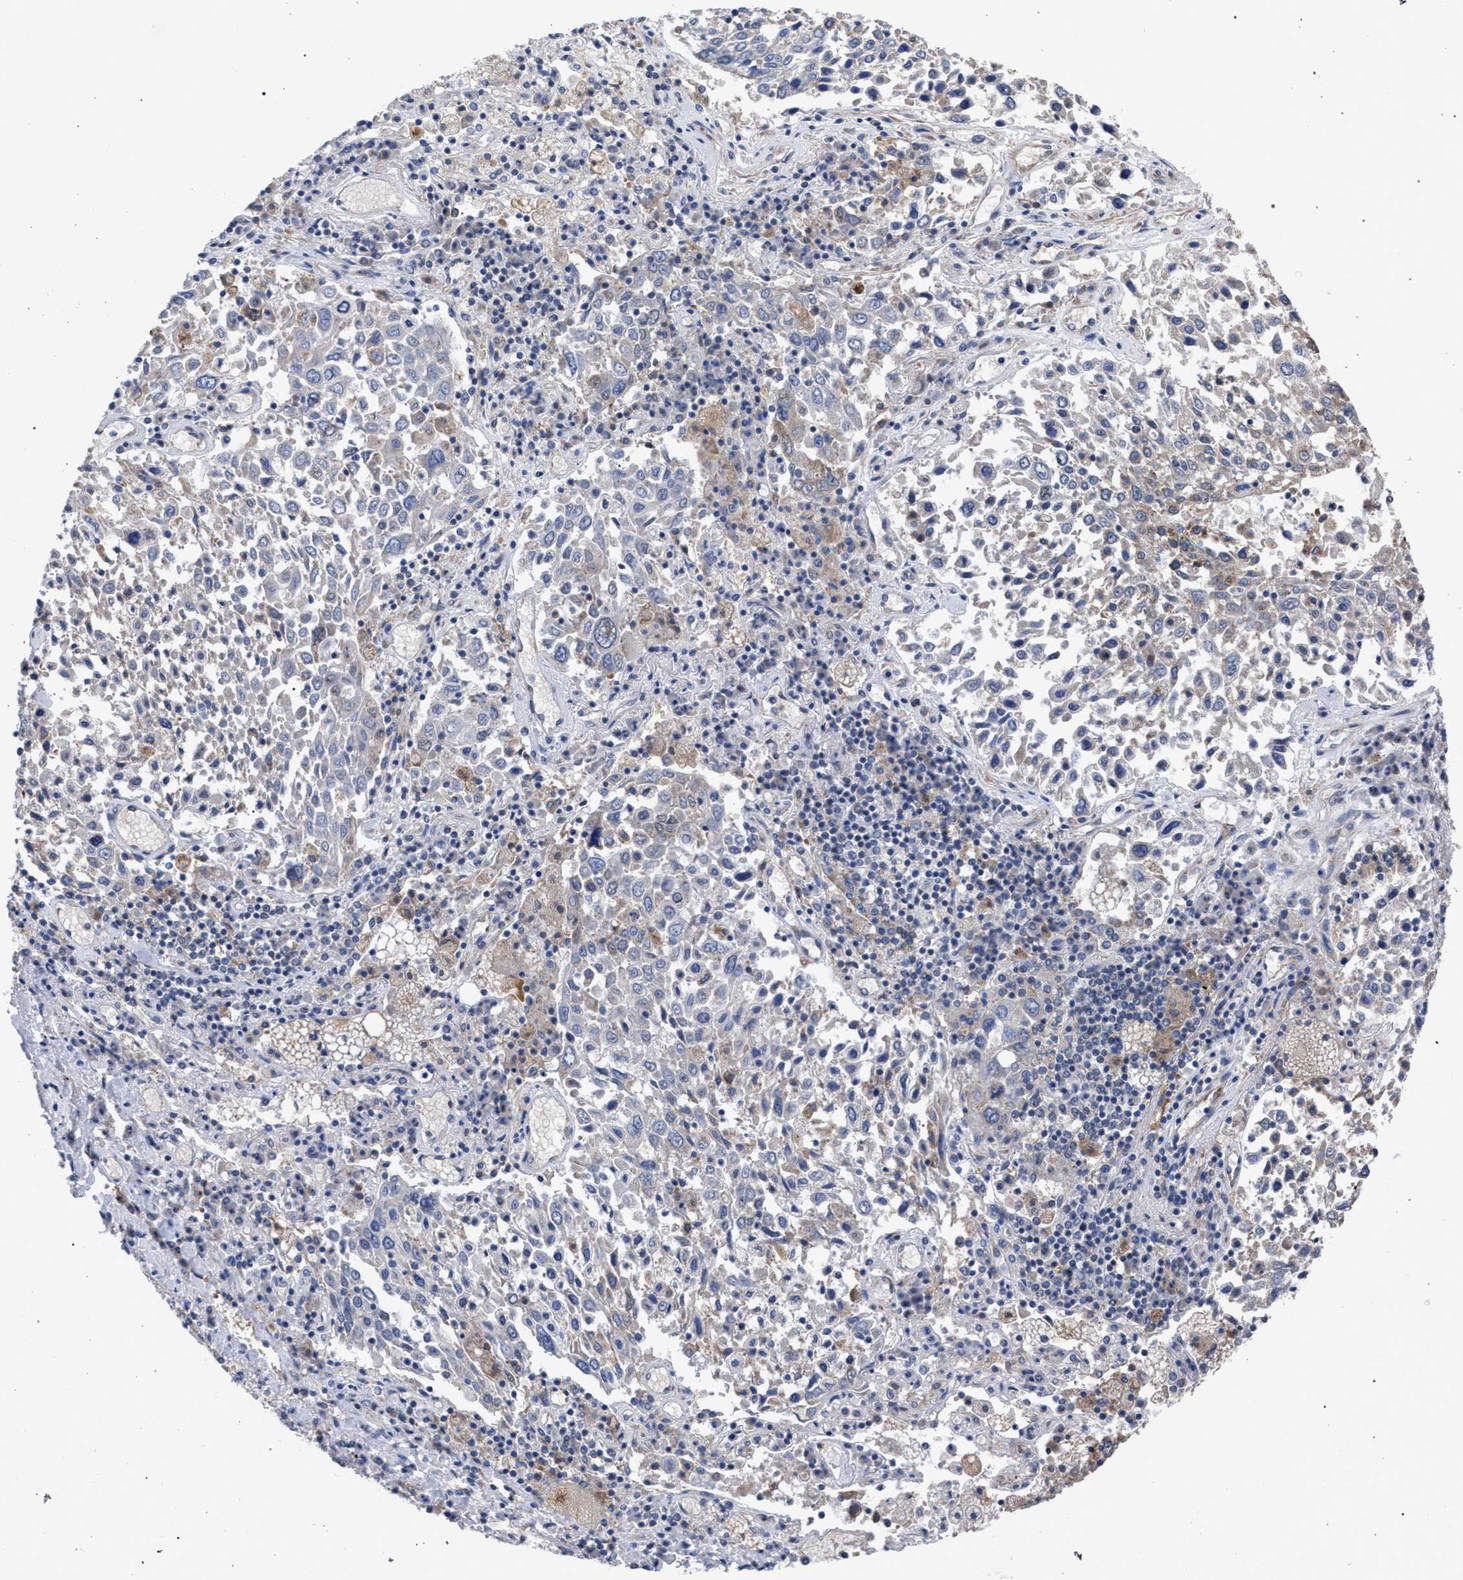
{"staining": {"intensity": "negative", "quantity": "none", "location": "none"}, "tissue": "lung cancer", "cell_type": "Tumor cells", "image_type": "cancer", "snomed": [{"axis": "morphology", "description": "Squamous cell carcinoma, NOS"}, {"axis": "topography", "description": "Lung"}], "caption": "Lung cancer (squamous cell carcinoma) was stained to show a protein in brown. There is no significant staining in tumor cells.", "gene": "GMPR", "patient": {"sex": "male", "age": 65}}